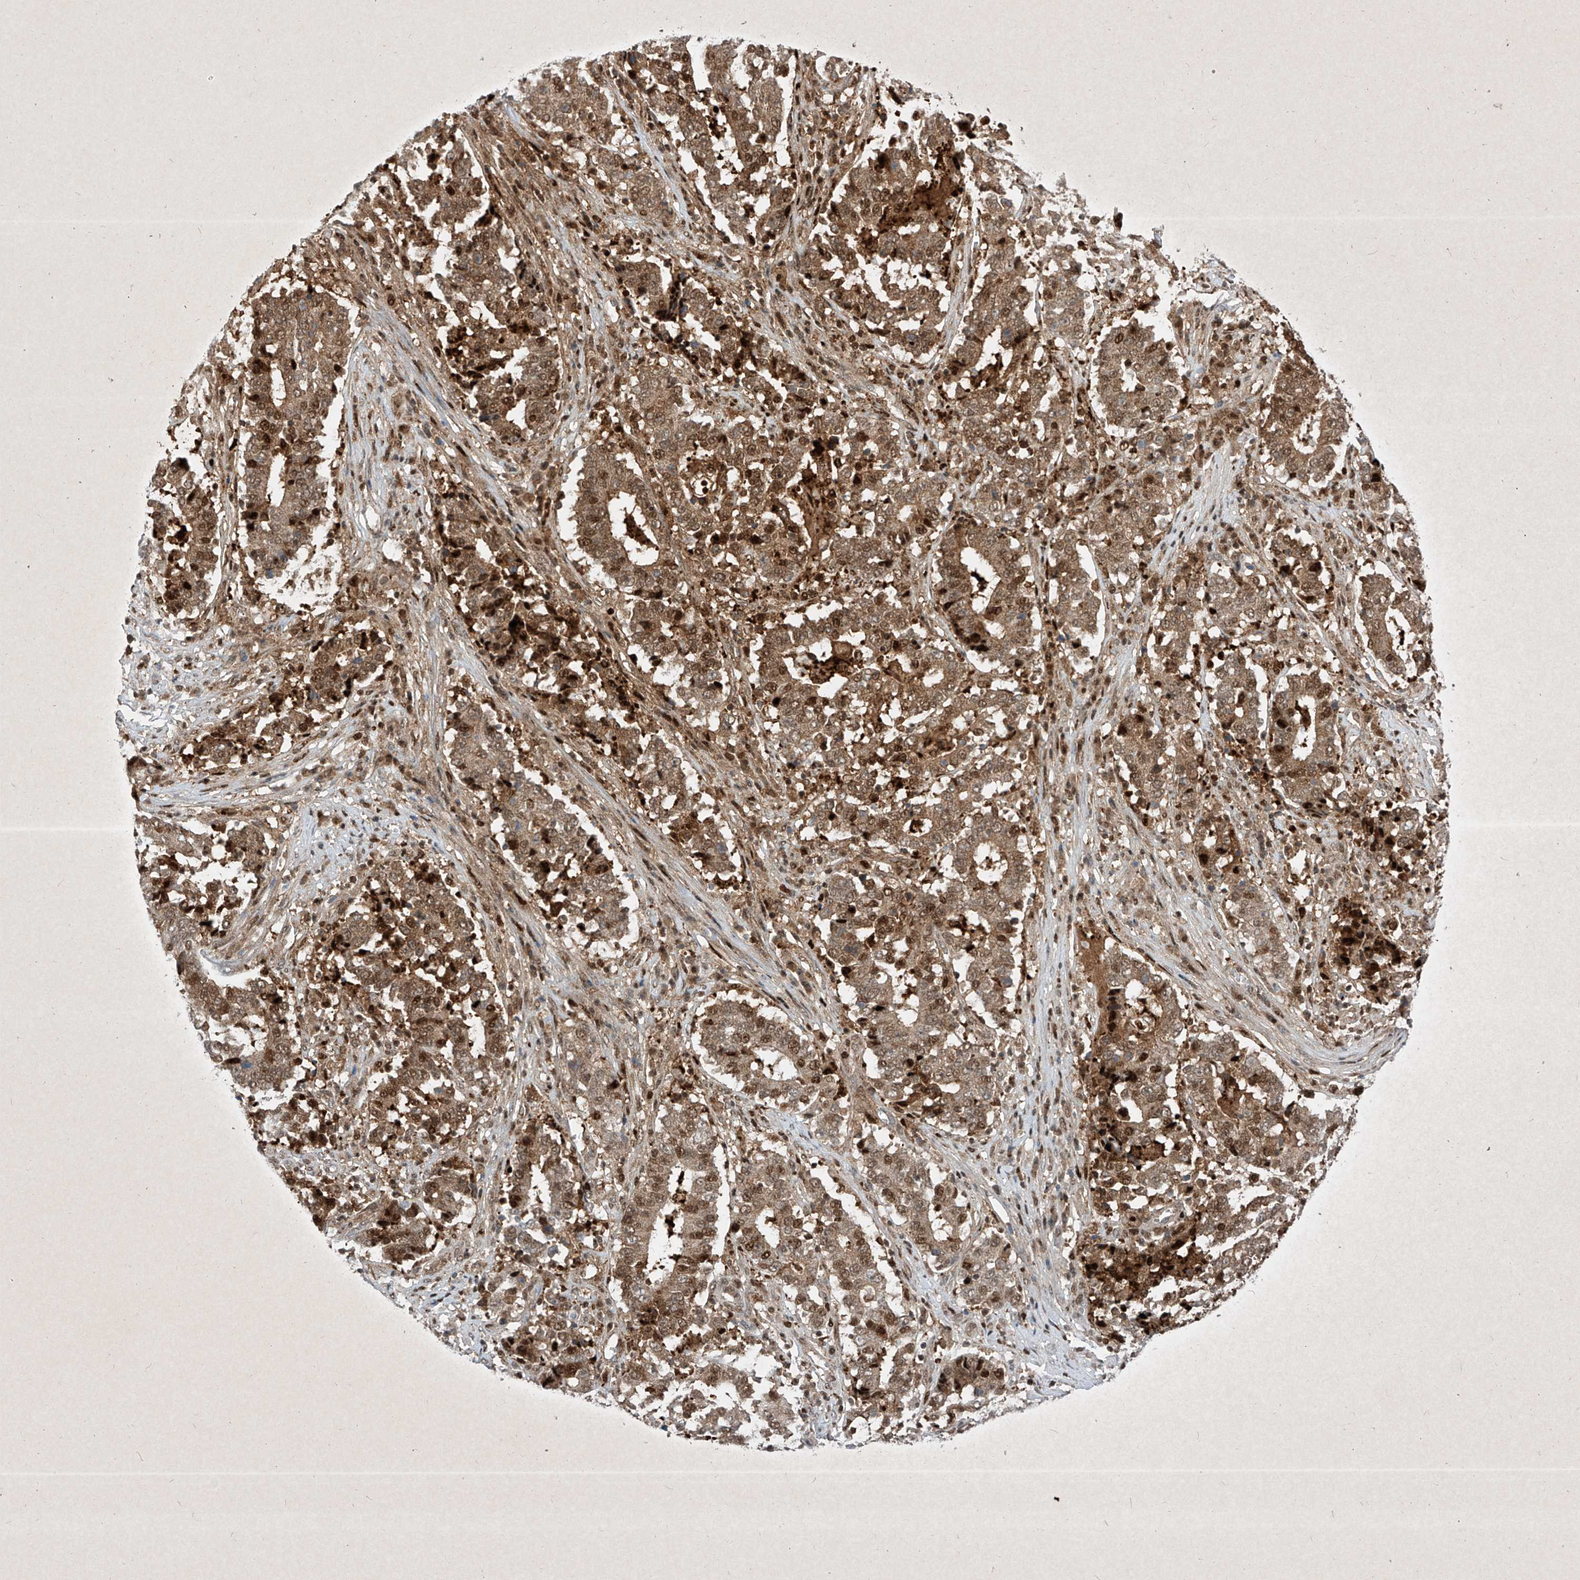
{"staining": {"intensity": "moderate", "quantity": ">75%", "location": "cytoplasmic/membranous,nuclear"}, "tissue": "stomach cancer", "cell_type": "Tumor cells", "image_type": "cancer", "snomed": [{"axis": "morphology", "description": "Adenocarcinoma, NOS"}, {"axis": "topography", "description": "Stomach"}], "caption": "A high-resolution image shows immunohistochemistry staining of stomach cancer, which shows moderate cytoplasmic/membranous and nuclear positivity in about >75% of tumor cells.", "gene": "PSMB10", "patient": {"sex": "male", "age": 59}}